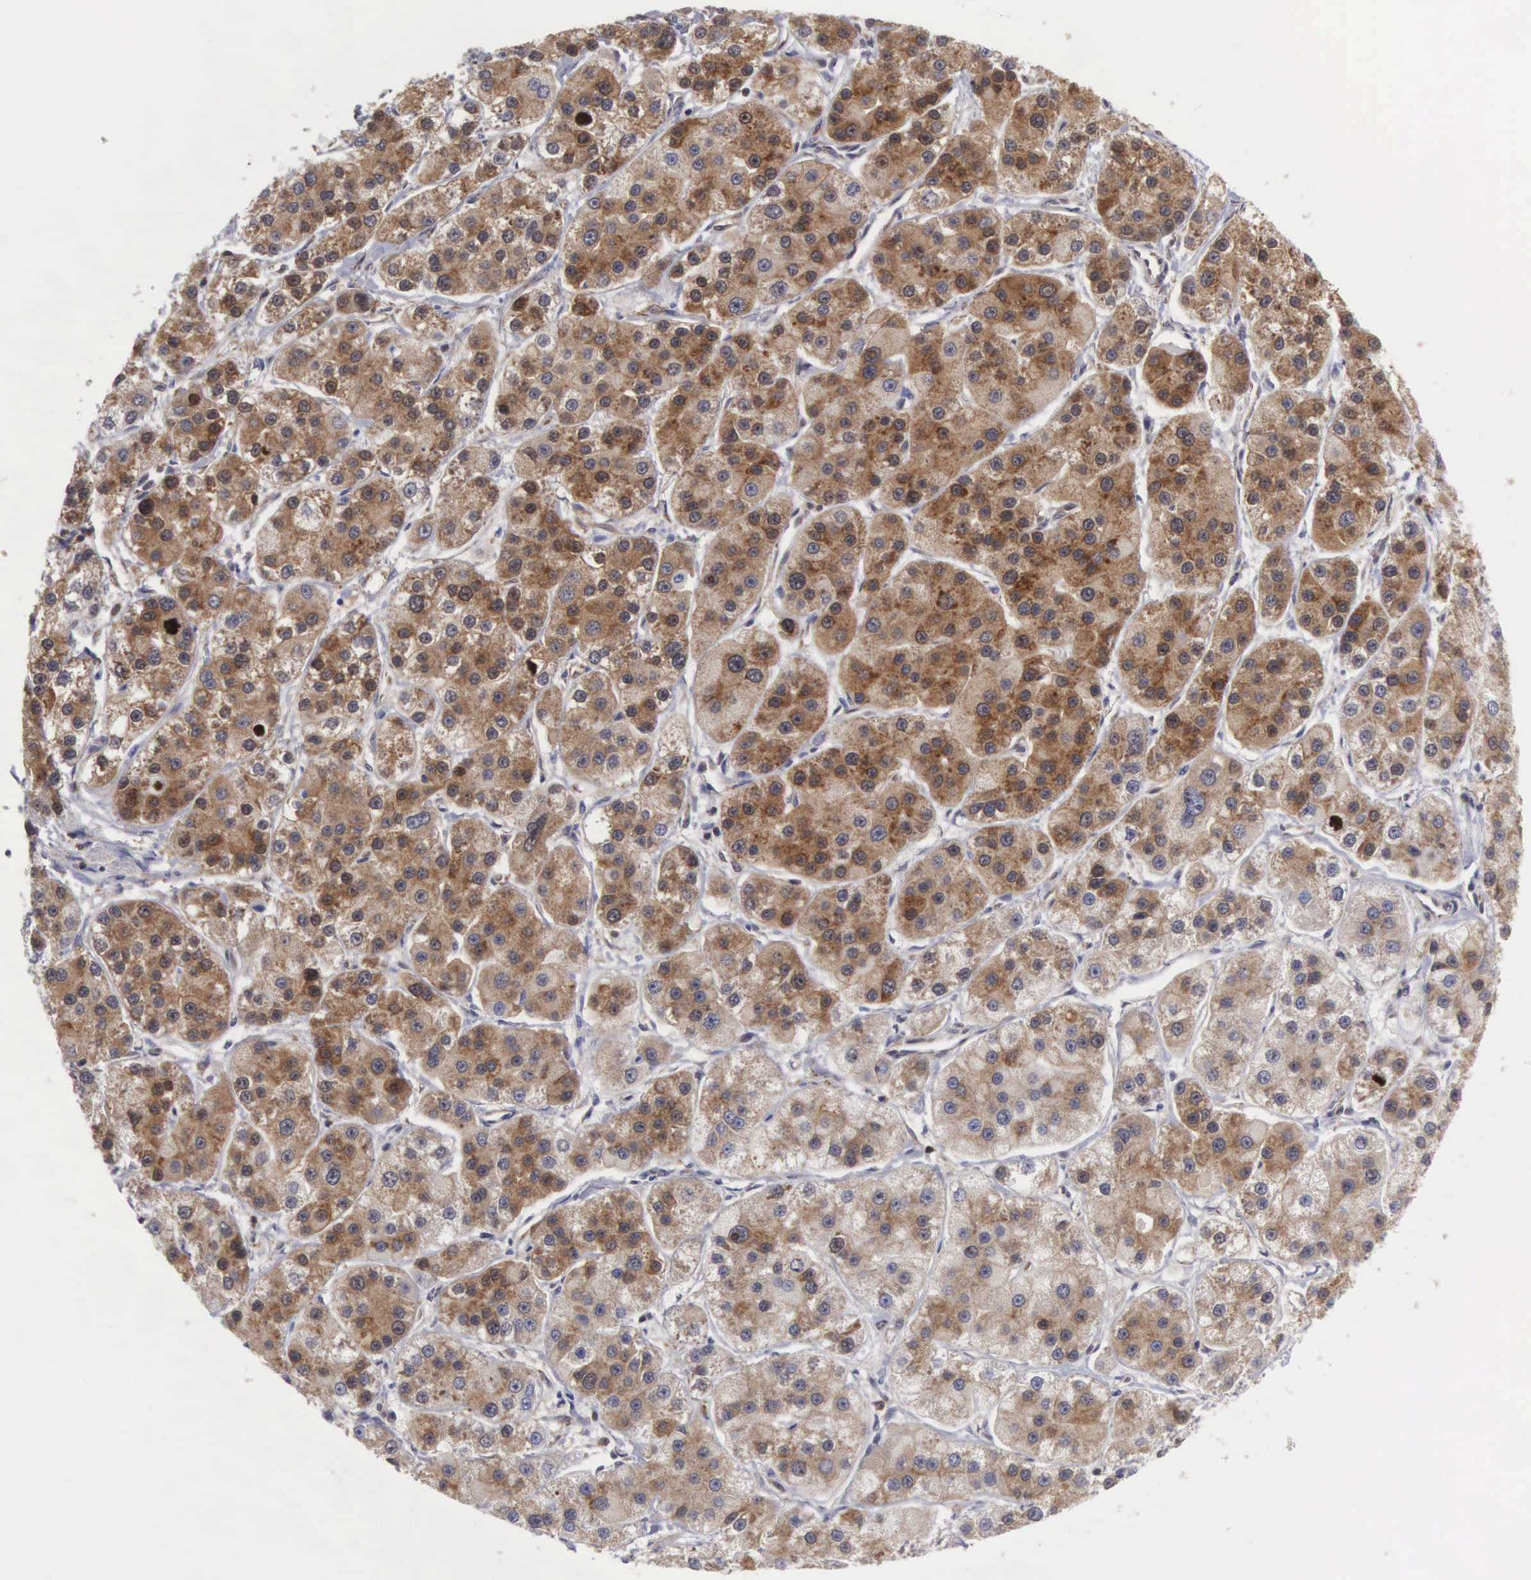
{"staining": {"intensity": "moderate", "quantity": ">75%", "location": "cytoplasmic/membranous"}, "tissue": "liver cancer", "cell_type": "Tumor cells", "image_type": "cancer", "snomed": [{"axis": "morphology", "description": "Carcinoma, Hepatocellular, NOS"}, {"axis": "topography", "description": "Liver"}], "caption": "IHC (DAB (3,3'-diaminobenzidine)) staining of hepatocellular carcinoma (liver) reveals moderate cytoplasmic/membranous protein expression in about >75% of tumor cells.", "gene": "ADSL", "patient": {"sex": "female", "age": 85}}